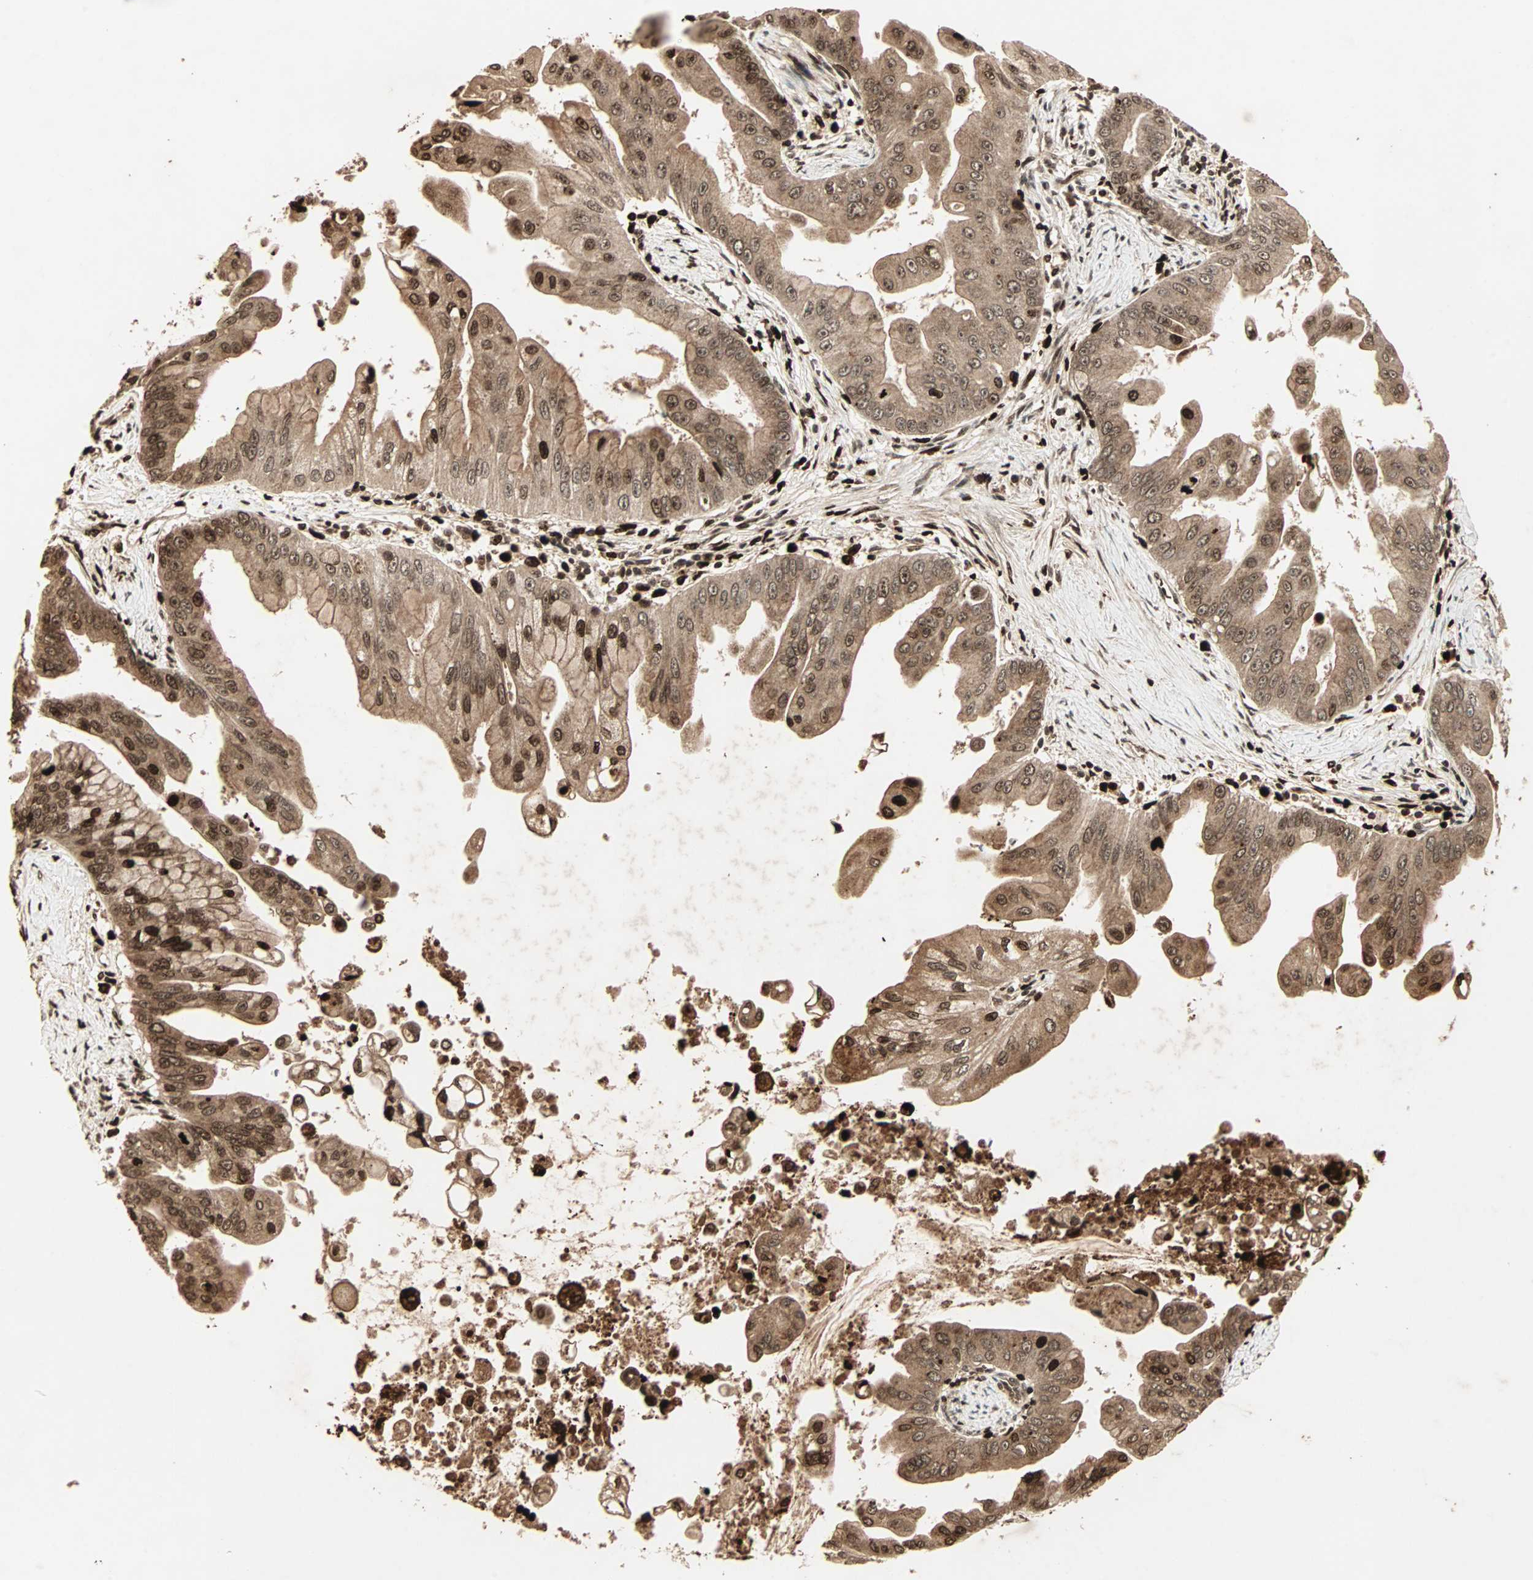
{"staining": {"intensity": "strong", "quantity": ">75%", "location": "cytoplasmic/membranous,nuclear"}, "tissue": "pancreatic cancer", "cell_type": "Tumor cells", "image_type": "cancer", "snomed": [{"axis": "morphology", "description": "Adenocarcinoma, NOS"}, {"axis": "topography", "description": "Pancreas"}], "caption": "A photomicrograph showing strong cytoplasmic/membranous and nuclear staining in about >75% of tumor cells in pancreatic cancer (adenocarcinoma), as visualized by brown immunohistochemical staining.", "gene": "RFFL", "patient": {"sex": "female", "age": 75}}